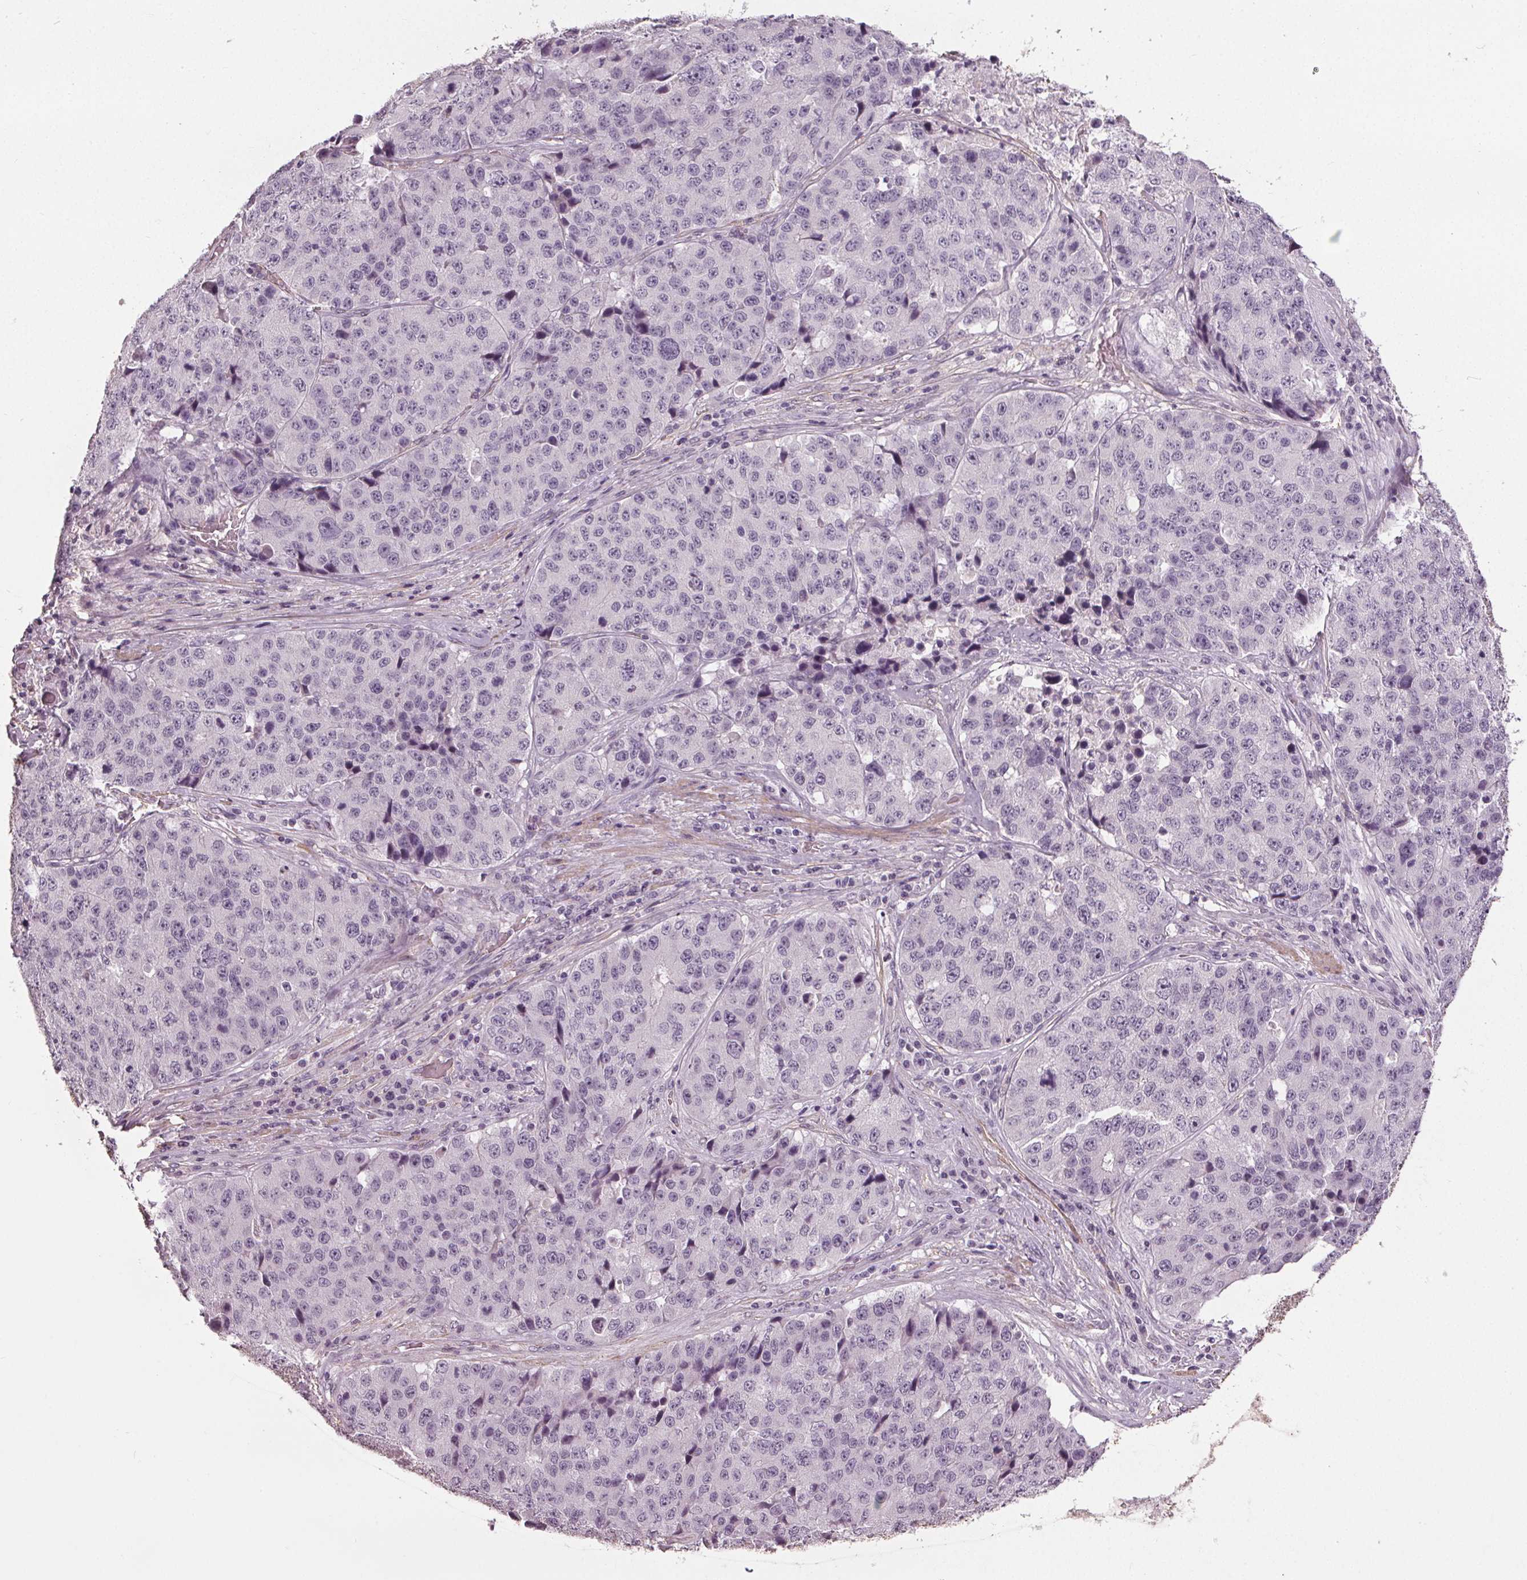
{"staining": {"intensity": "negative", "quantity": "none", "location": "none"}, "tissue": "stomach cancer", "cell_type": "Tumor cells", "image_type": "cancer", "snomed": [{"axis": "morphology", "description": "Adenocarcinoma, NOS"}, {"axis": "topography", "description": "Stomach"}], "caption": "A high-resolution photomicrograph shows immunohistochemistry (IHC) staining of stomach cancer (adenocarcinoma), which displays no significant positivity in tumor cells. The staining was performed using DAB to visualize the protein expression in brown, while the nuclei were stained in blue with hematoxylin (Magnification: 20x).", "gene": "PKP1", "patient": {"sex": "male", "age": 71}}